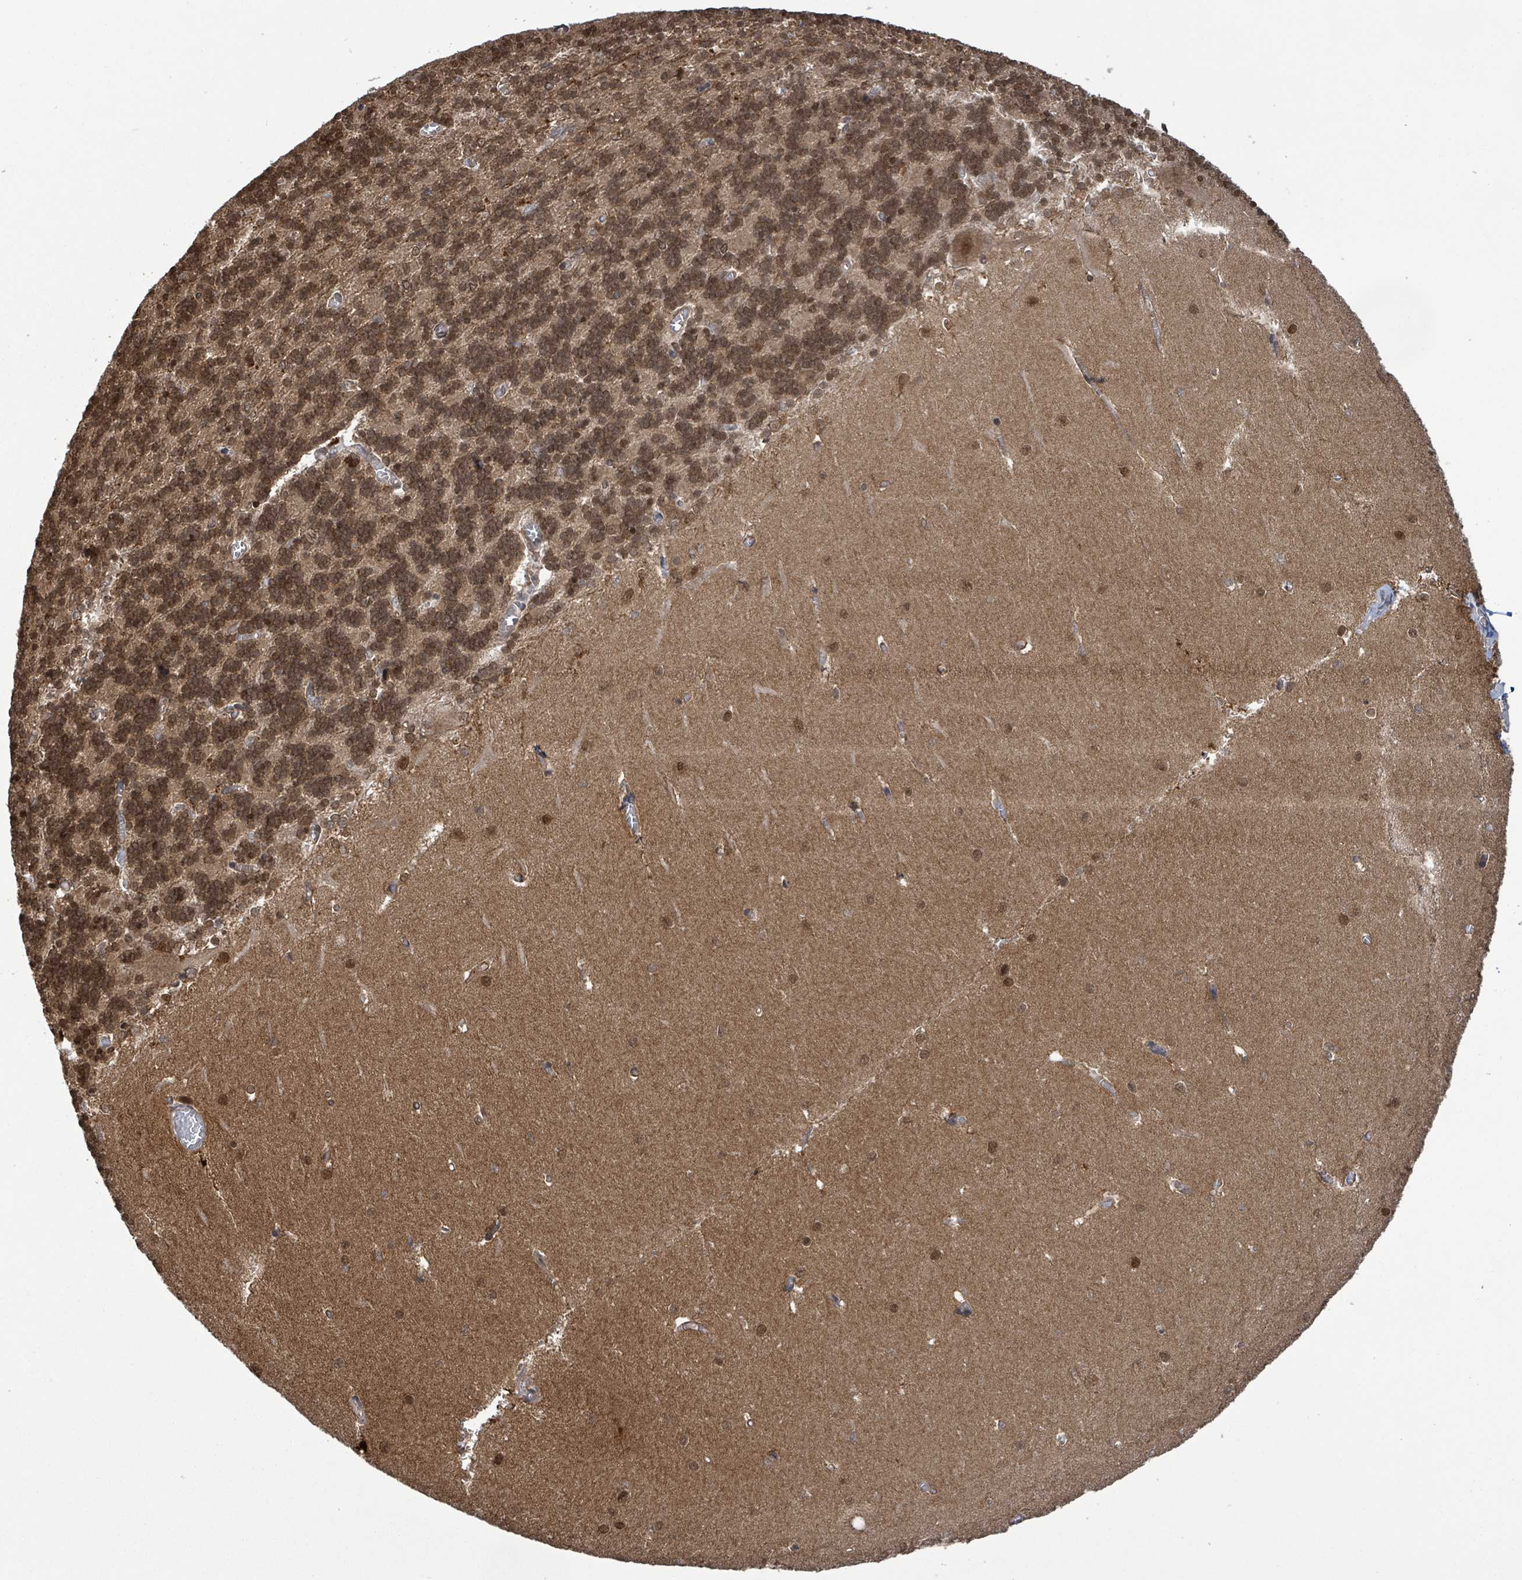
{"staining": {"intensity": "moderate", "quantity": ">75%", "location": "nuclear"}, "tissue": "cerebellum", "cell_type": "Cells in granular layer", "image_type": "normal", "snomed": [{"axis": "morphology", "description": "Normal tissue, NOS"}, {"axis": "topography", "description": "Cerebellum"}], "caption": "Protein staining by immunohistochemistry reveals moderate nuclear positivity in approximately >75% of cells in granular layer in normal cerebellum. The protein of interest is shown in brown color, while the nuclei are stained blue.", "gene": "ENSG00000256500", "patient": {"sex": "male", "age": 37}}